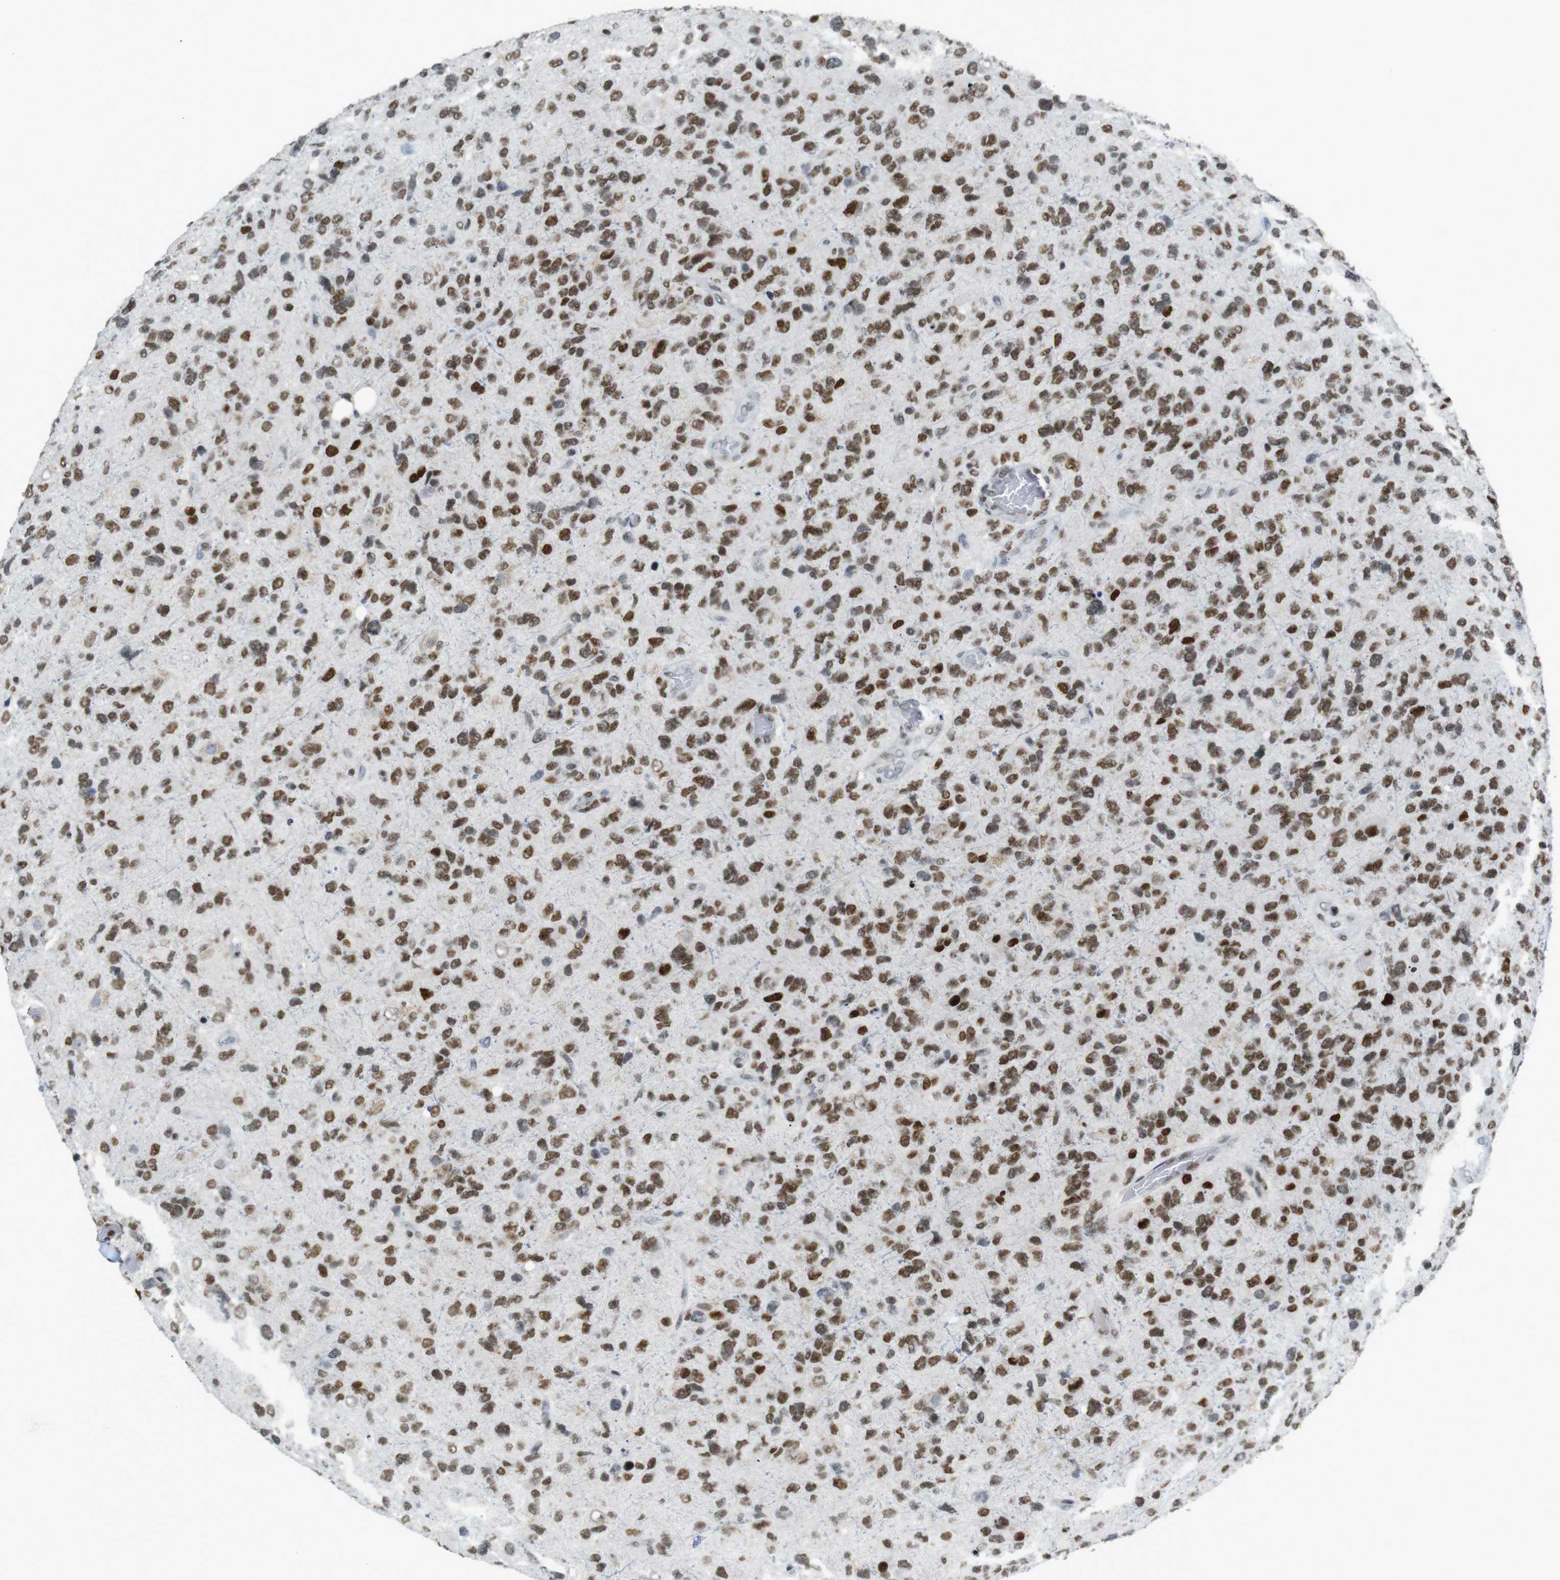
{"staining": {"intensity": "strong", "quantity": ">75%", "location": "nuclear"}, "tissue": "glioma", "cell_type": "Tumor cells", "image_type": "cancer", "snomed": [{"axis": "morphology", "description": "Glioma, malignant, High grade"}, {"axis": "topography", "description": "Brain"}], "caption": "A brown stain highlights strong nuclear positivity of a protein in glioma tumor cells. Immunohistochemistry (ihc) stains the protein in brown and the nuclei are stained blue.", "gene": "RIOX2", "patient": {"sex": "female", "age": 58}}